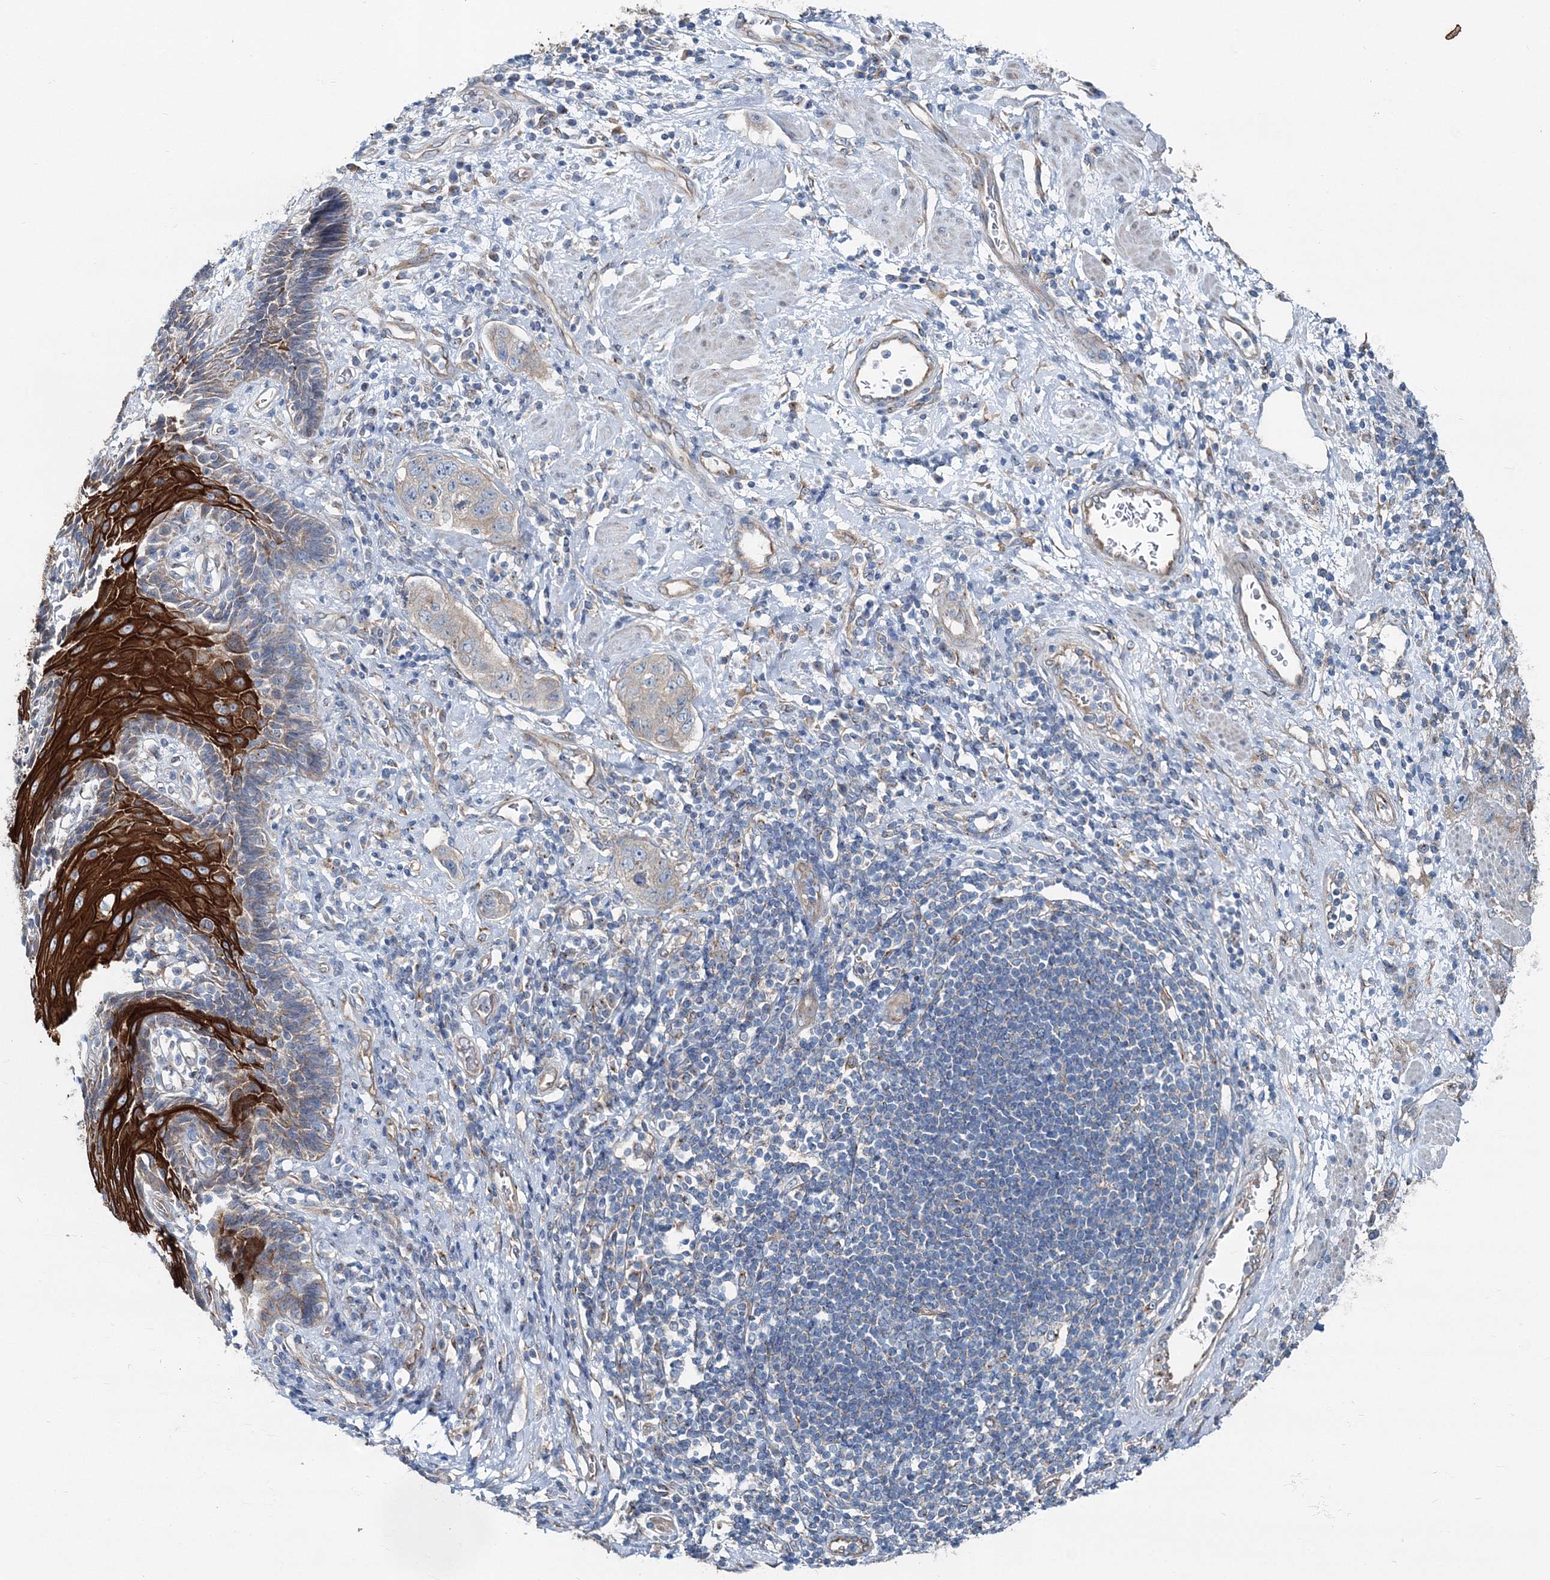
{"staining": {"intensity": "weak", "quantity": ">75%", "location": "cytoplasmic/membranous"}, "tissue": "stomach cancer", "cell_type": "Tumor cells", "image_type": "cancer", "snomed": [{"axis": "morphology", "description": "Adenocarcinoma, NOS"}, {"axis": "topography", "description": "Stomach"}], "caption": "Stomach adenocarcinoma tissue demonstrates weak cytoplasmic/membranous staining in approximately >75% of tumor cells", "gene": "MPHOSPH9", "patient": {"sex": "male", "age": 48}}